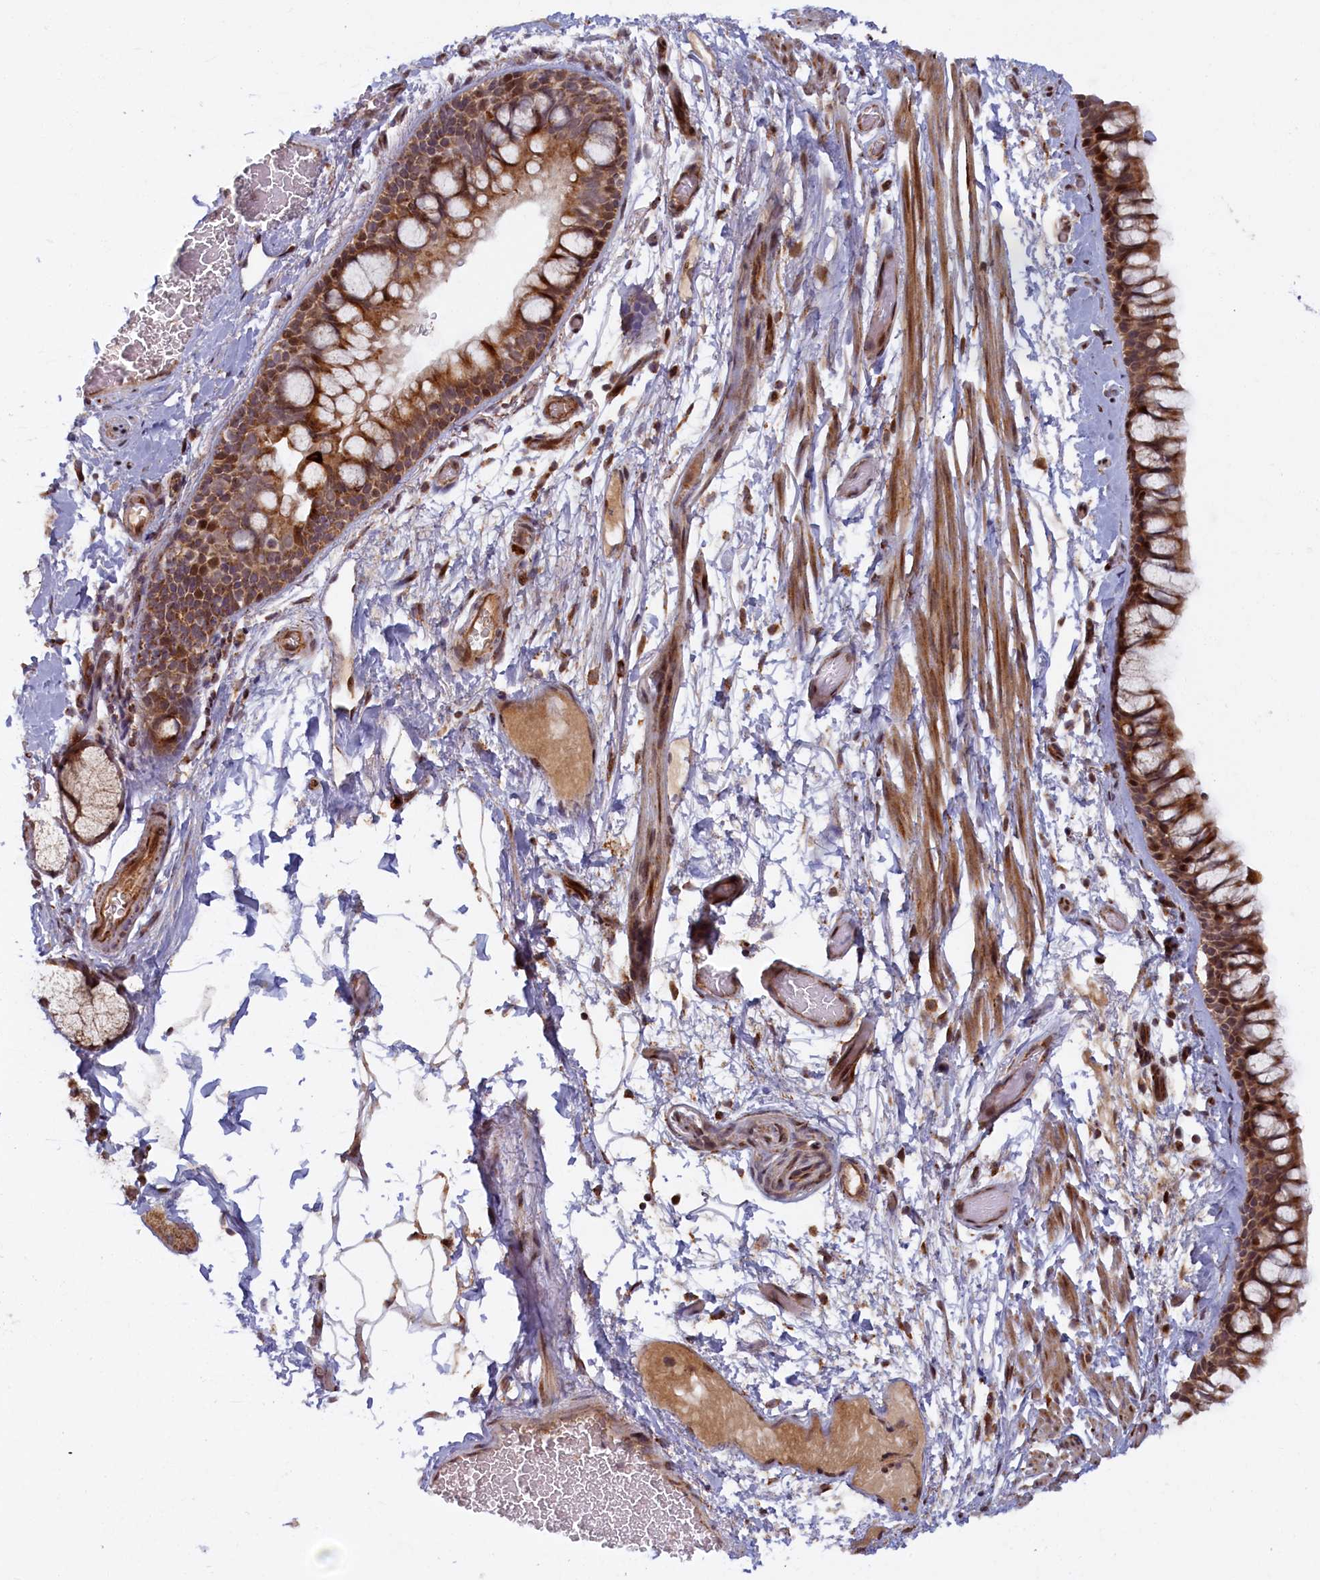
{"staining": {"intensity": "moderate", "quantity": ">75%", "location": "cytoplasmic/membranous"}, "tissue": "bronchus", "cell_type": "Respiratory epithelial cells", "image_type": "normal", "snomed": [{"axis": "morphology", "description": "Normal tissue, NOS"}, {"axis": "topography", "description": "Bronchus"}], "caption": "Immunohistochemical staining of normal human bronchus displays medium levels of moderate cytoplasmic/membranous expression in about >75% of respiratory epithelial cells. Nuclei are stained in blue.", "gene": "PLA2G10", "patient": {"sex": "male", "age": 65}}